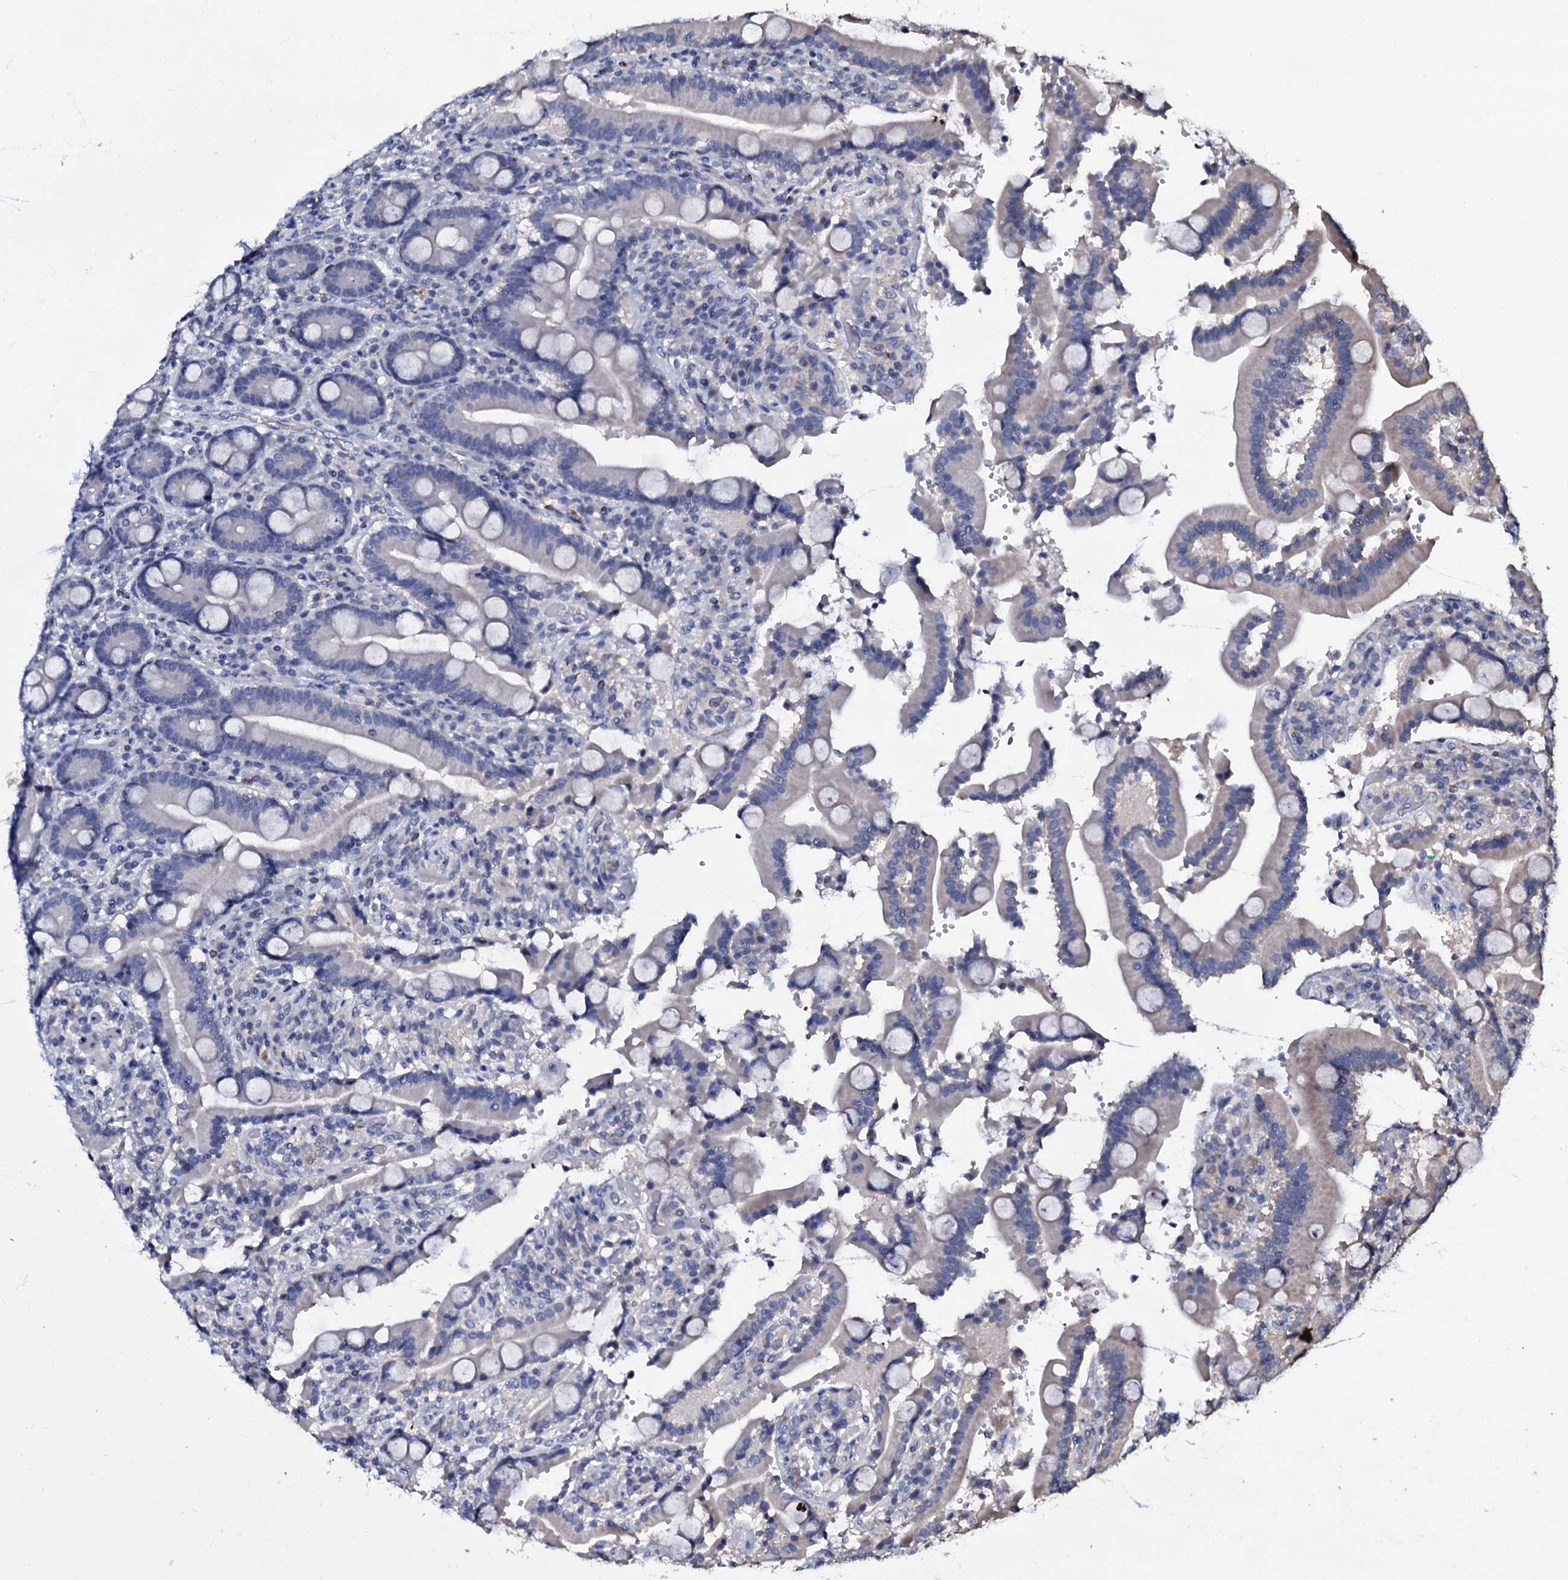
{"staining": {"intensity": "negative", "quantity": "none", "location": "none"}, "tissue": "duodenum", "cell_type": "Glandular cells", "image_type": "normal", "snomed": [{"axis": "morphology", "description": "Normal tissue, NOS"}, {"axis": "topography", "description": "Duodenum"}], "caption": "There is no significant positivity in glandular cells of duodenum. The staining is performed using DAB (3,3'-diaminobenzidine) brown chromogen with nuclei counter-stained in using hematoxylin.", "gene": "CPNE2", "patient": {"sex": "female", "age": 62}}